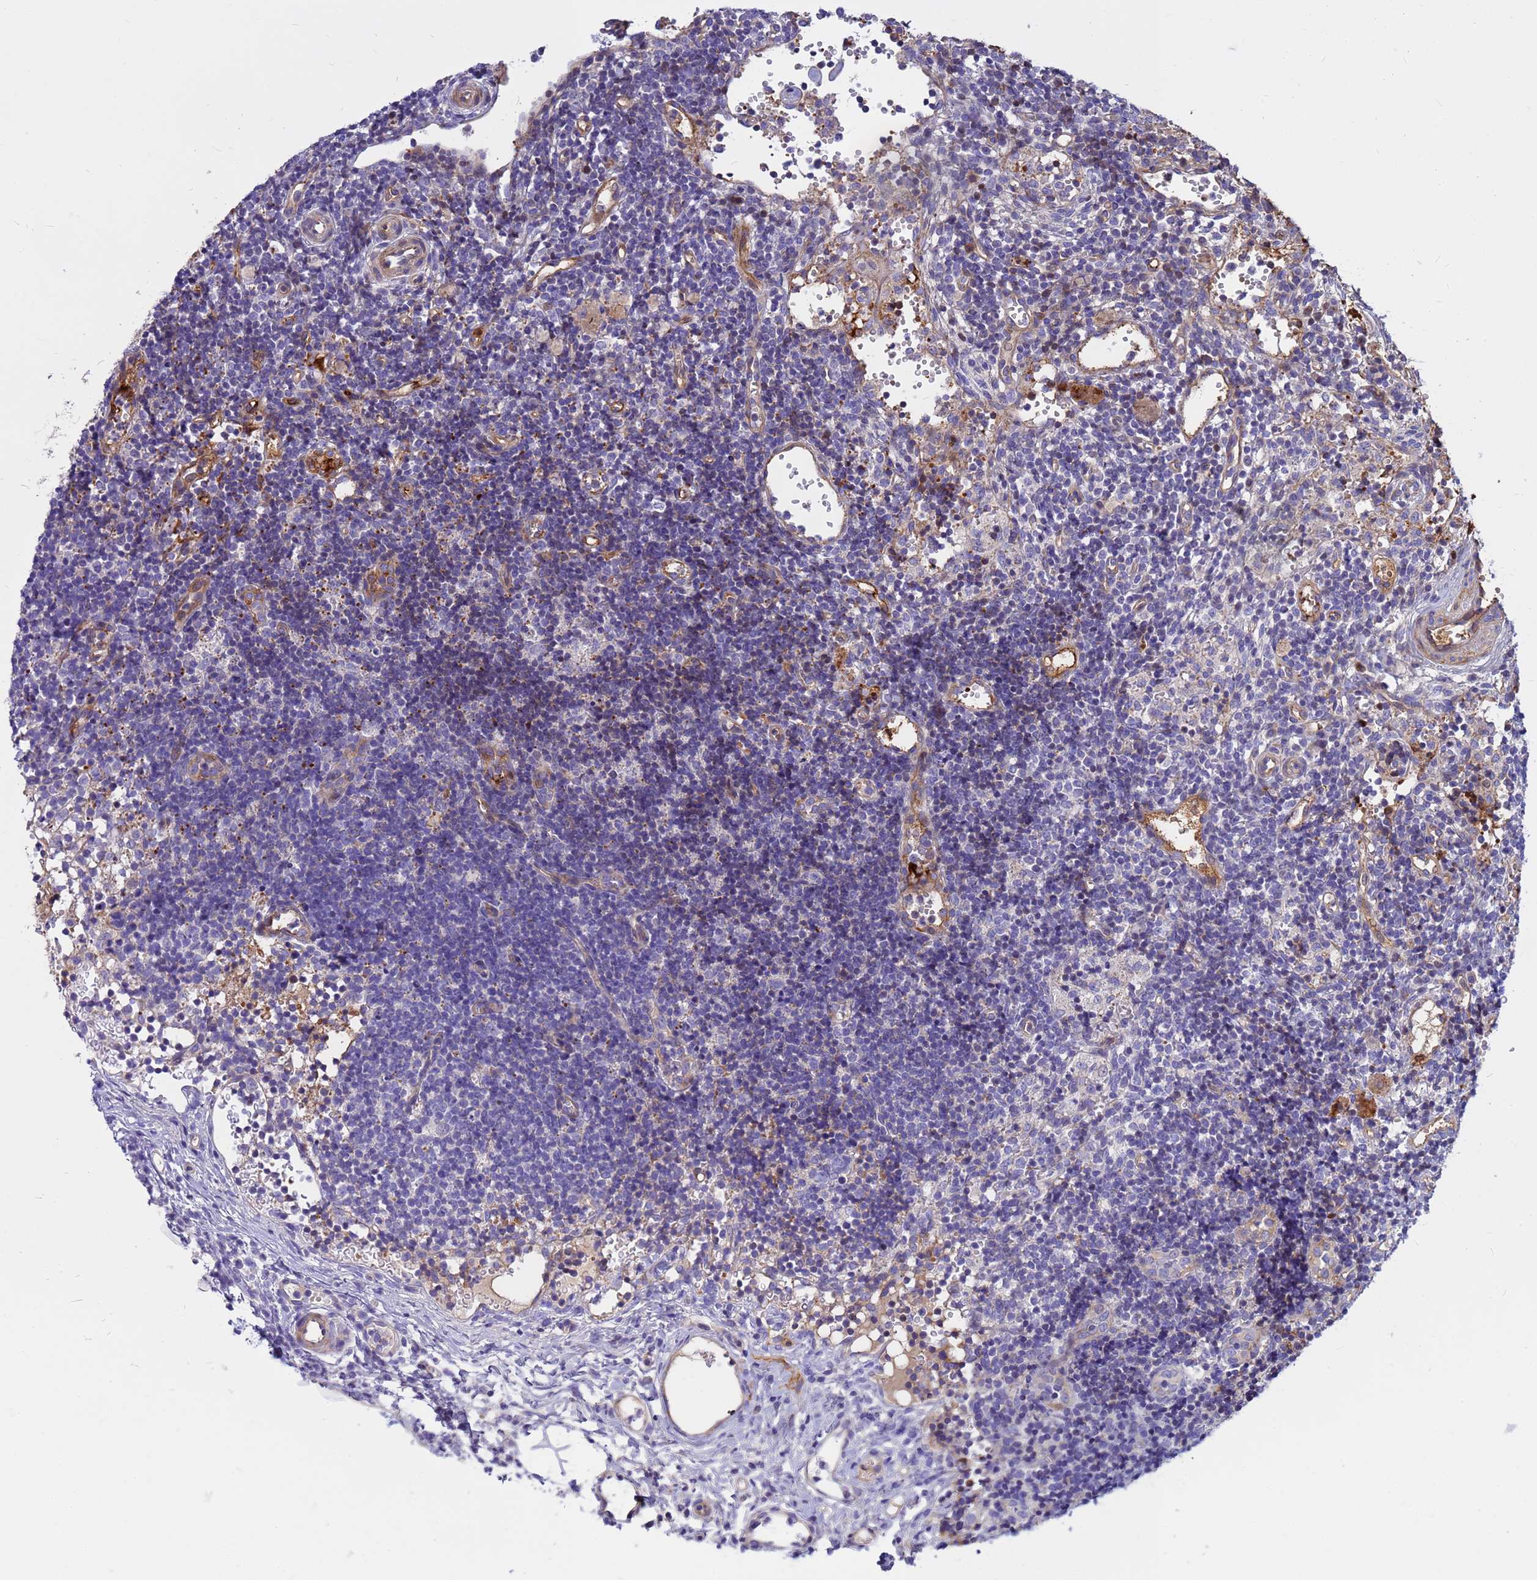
{"staining": {"intensity": "negative", "quantity": "none", "location": "none"}, "tissue": "lymph node", "cell_type": "Germinal center cells", "image_type": "normal", "snomed": [{"axis": "morphology", "description": "Normal tissue, NOS"}, {"axis": "topography", "description": "Lymph node"}], "caption": "An immunohistochemistry image of normal lymph node is shown. There is no staining in germinal center cells of lymph node.", "gene": "CRHBP", "patient": {"sex": "female", "age": 37}}